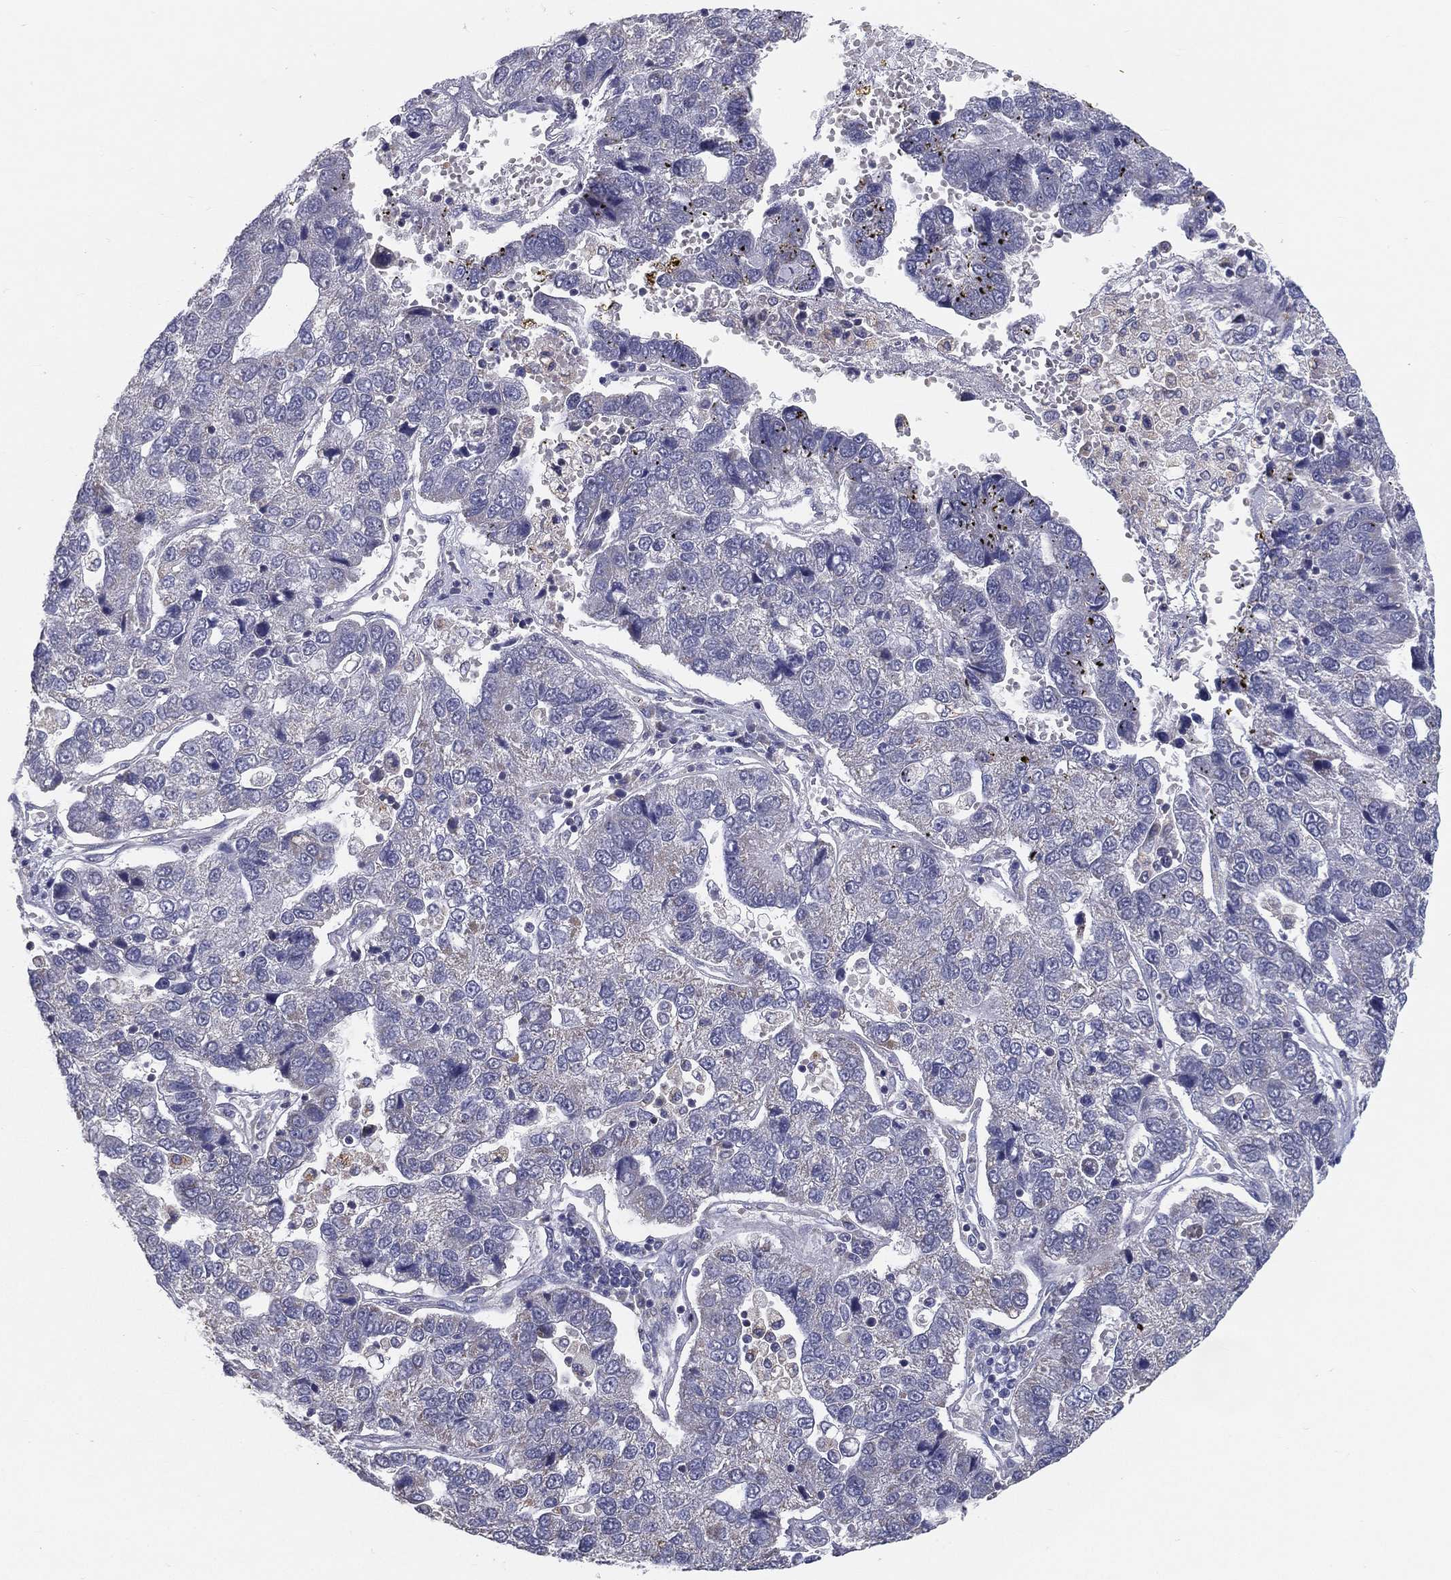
{"staining": {"intensity": "negative", "quantity": "none", "location": "none"}, "tissue": "pancreatic cancer", "cell_type": "Tumor cells", "image_type": "cancer", "snomed": [{"axis": "morphology", "description": "Adenocarcinoma, NOS"}, {"axis": "topography", "description": "Pancreas"}], "caption": "This is an immunohistochemistry micrograph of human adenocarcinoma (pancreatic). There is no staining in tumor cells.", "gene": "PCSK1", "patient": {"sex": "female", "age": 61}}